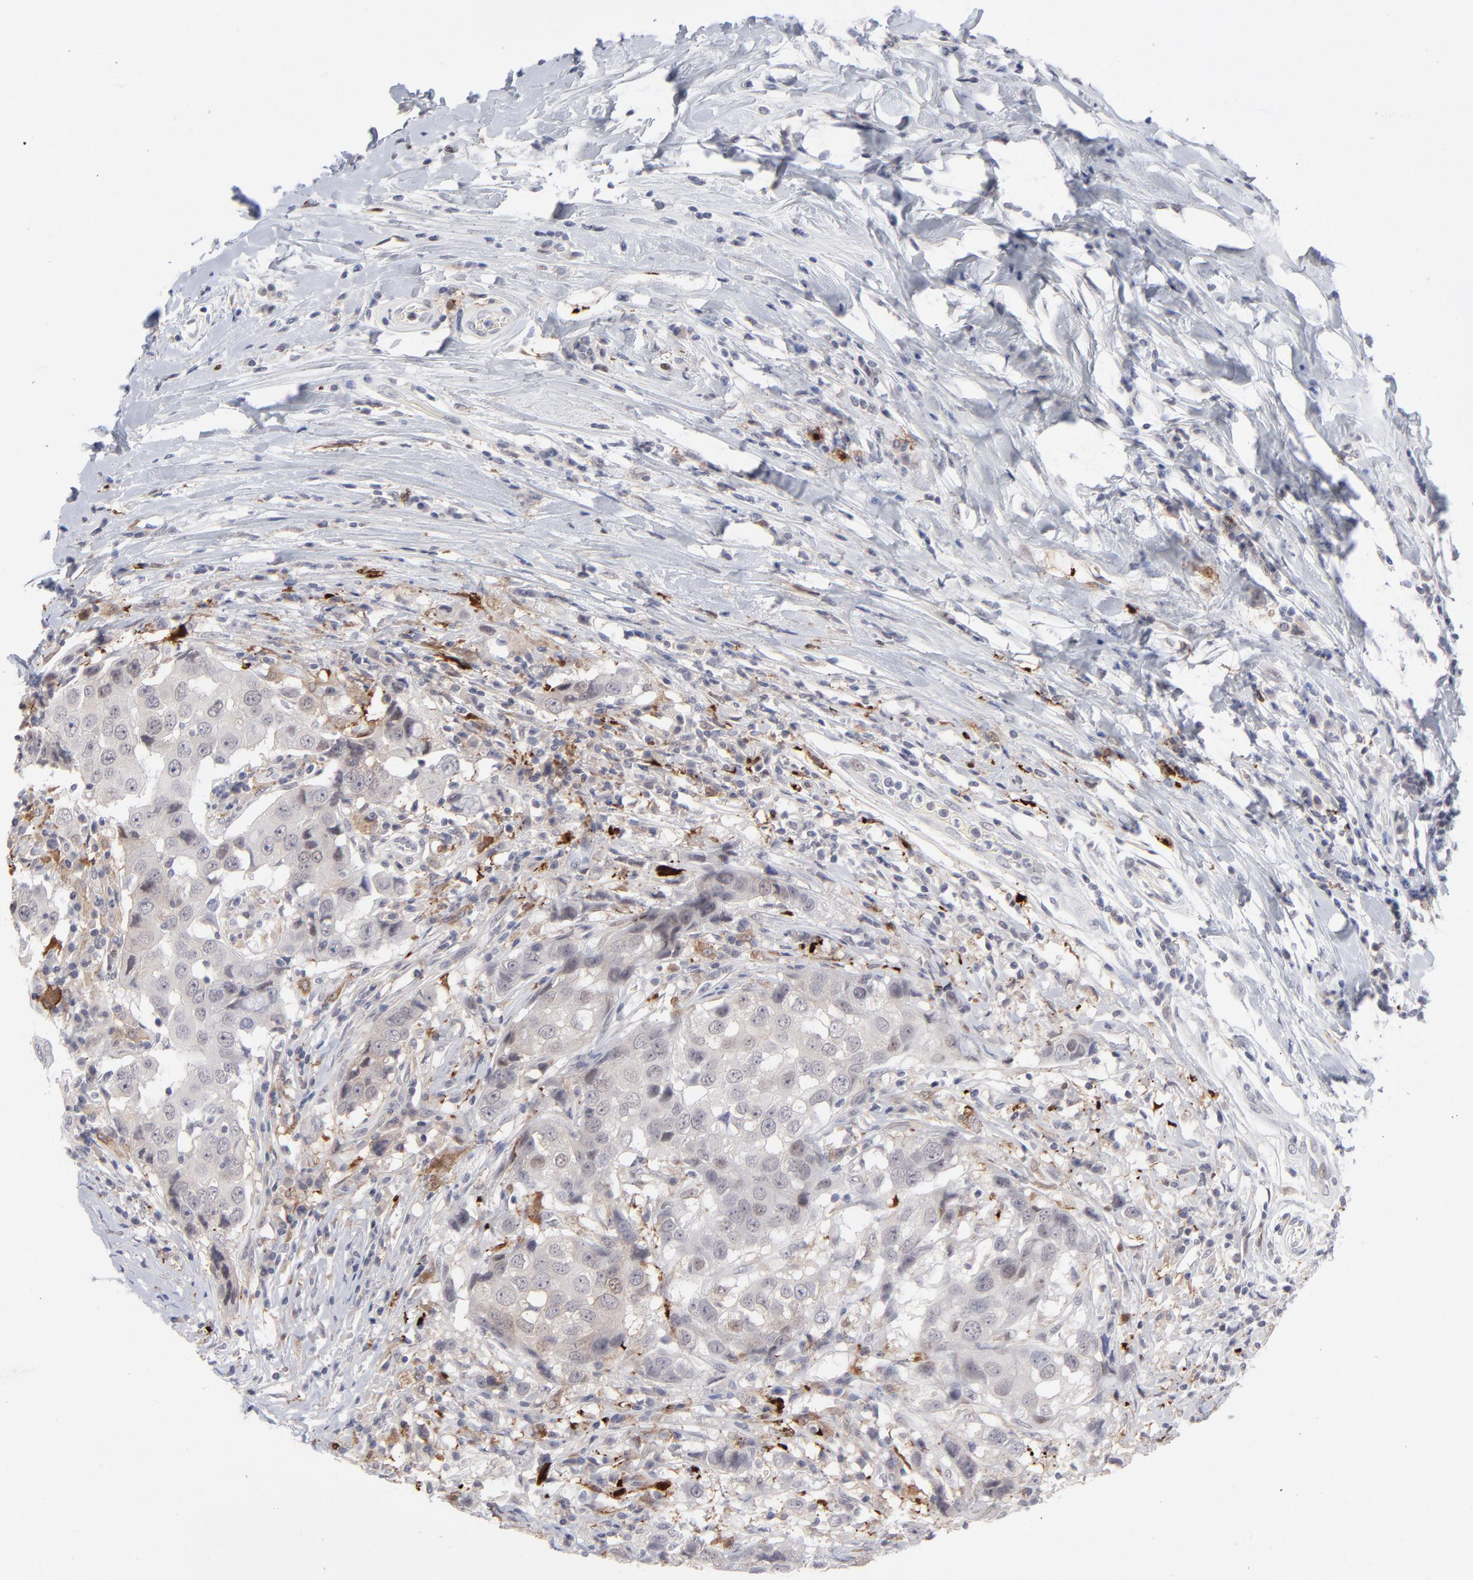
{"staining": {"intensity": "negative", "quantity": "none", "location": "none"}, "tissue": "breast cancer", "cell_type": "Tumor cells", "image_type": "cancer", "snomed": [{"axis": "morphology", "description": "Duct carcinoma"}, {"axis": "topography", "description": "Breast"}], "caption": "An image of human breast cancer is negative for staining in tumor cells. (DAB immunohistochemistry (IHC) with hematoxylin counter stain).", "gene": "CCR2", "patient": {"sex": "female", "age": 27}}